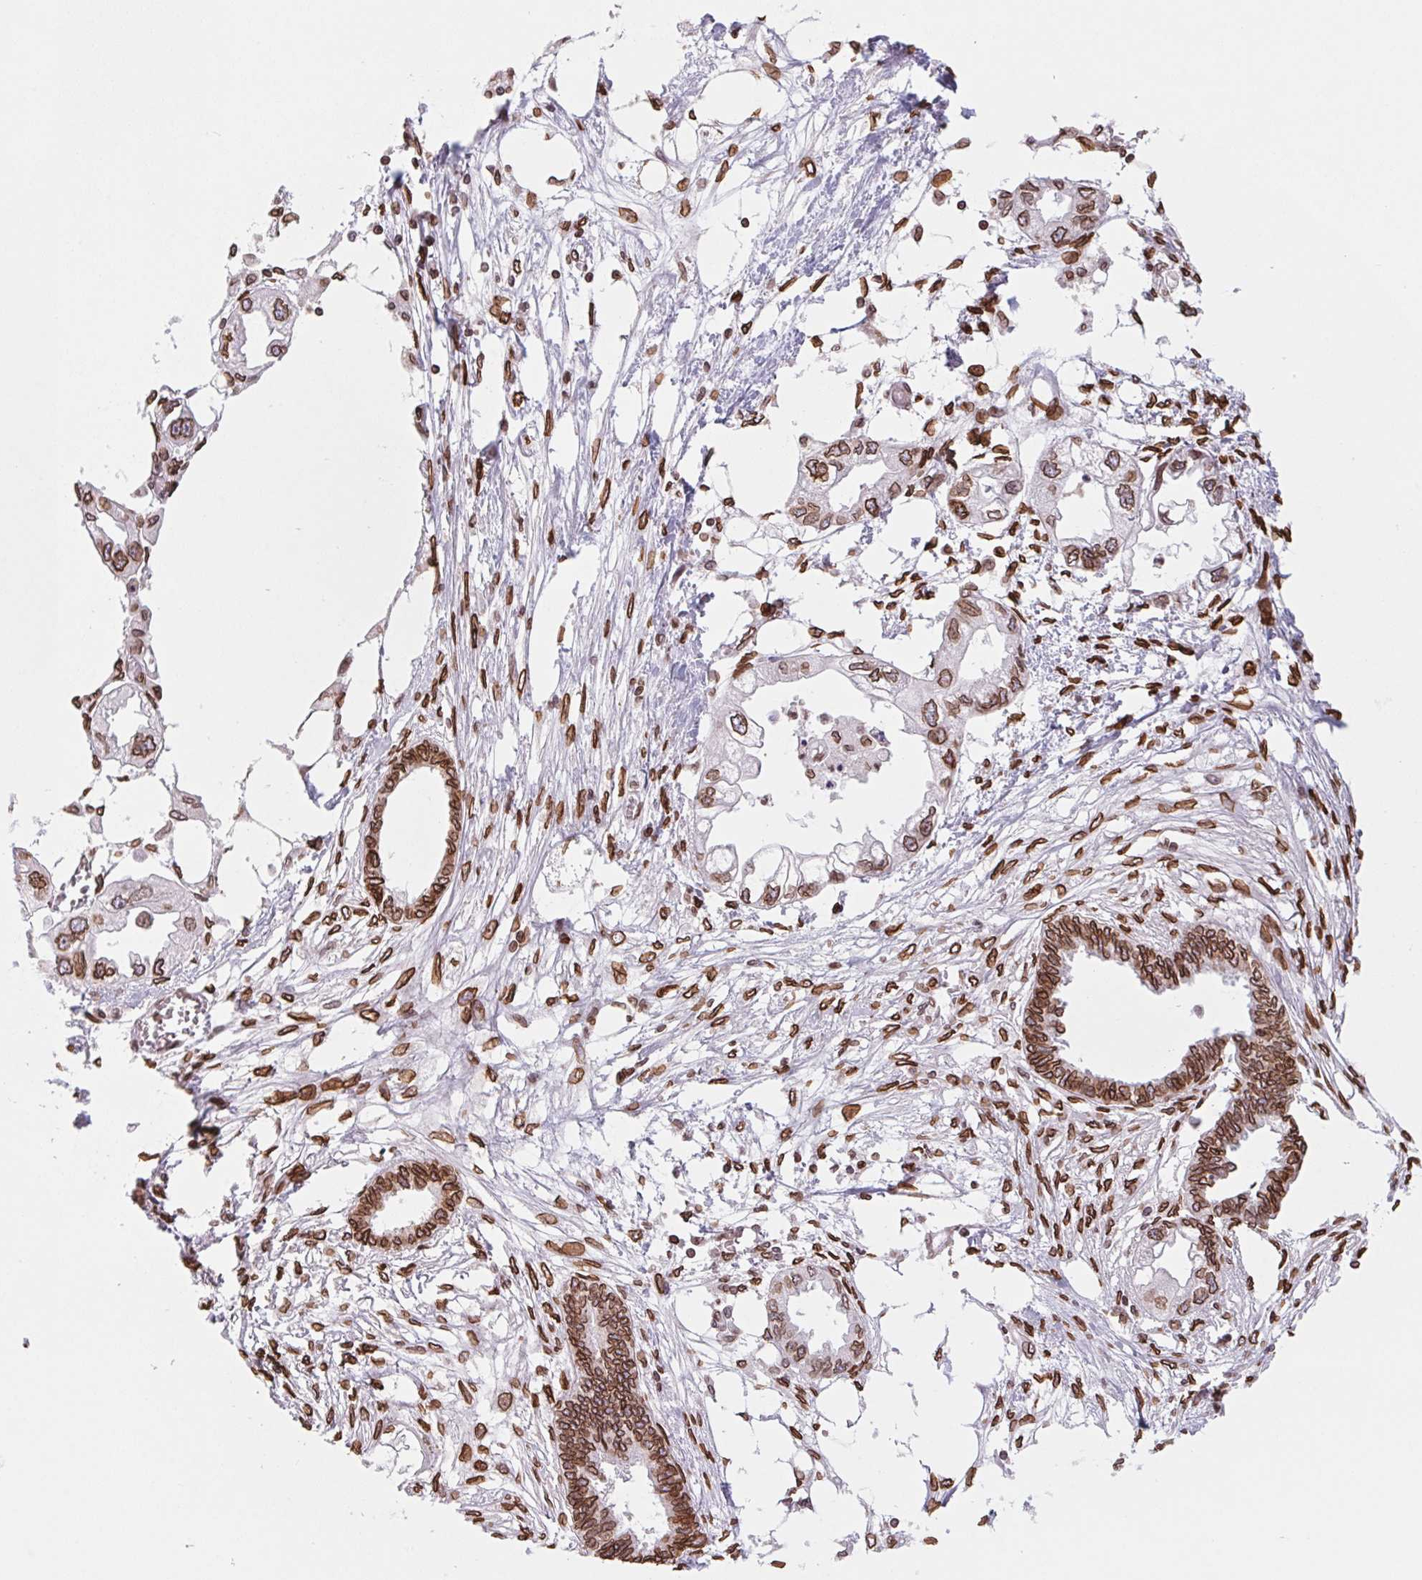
{"staining": {"intensity": "strong", "quantity": ">75%", "location": "cytoplasmic/membranous,nuclear"}, "tissue": "endometrial cancer", "cell_type": "Tumor cells", "image_type": "cancer", "snomed": [{"axis": "morphology", "description": "Adenocarcinoma, NOS"}, {"axis": "morphology", "description": "Adenocarcinoma, metastatic, NOS"}, {"axis": "topography", "description": "Adipose tissue"}, {"axis": "topography", "description": "Endometrium"}], "caption": "Endometrial metastatic adenocarcinoma stained with a protein marker shows strong staining in tumor cells.", "gene": "LMNB2", "patient": {"sex": "female", "age": 67}}